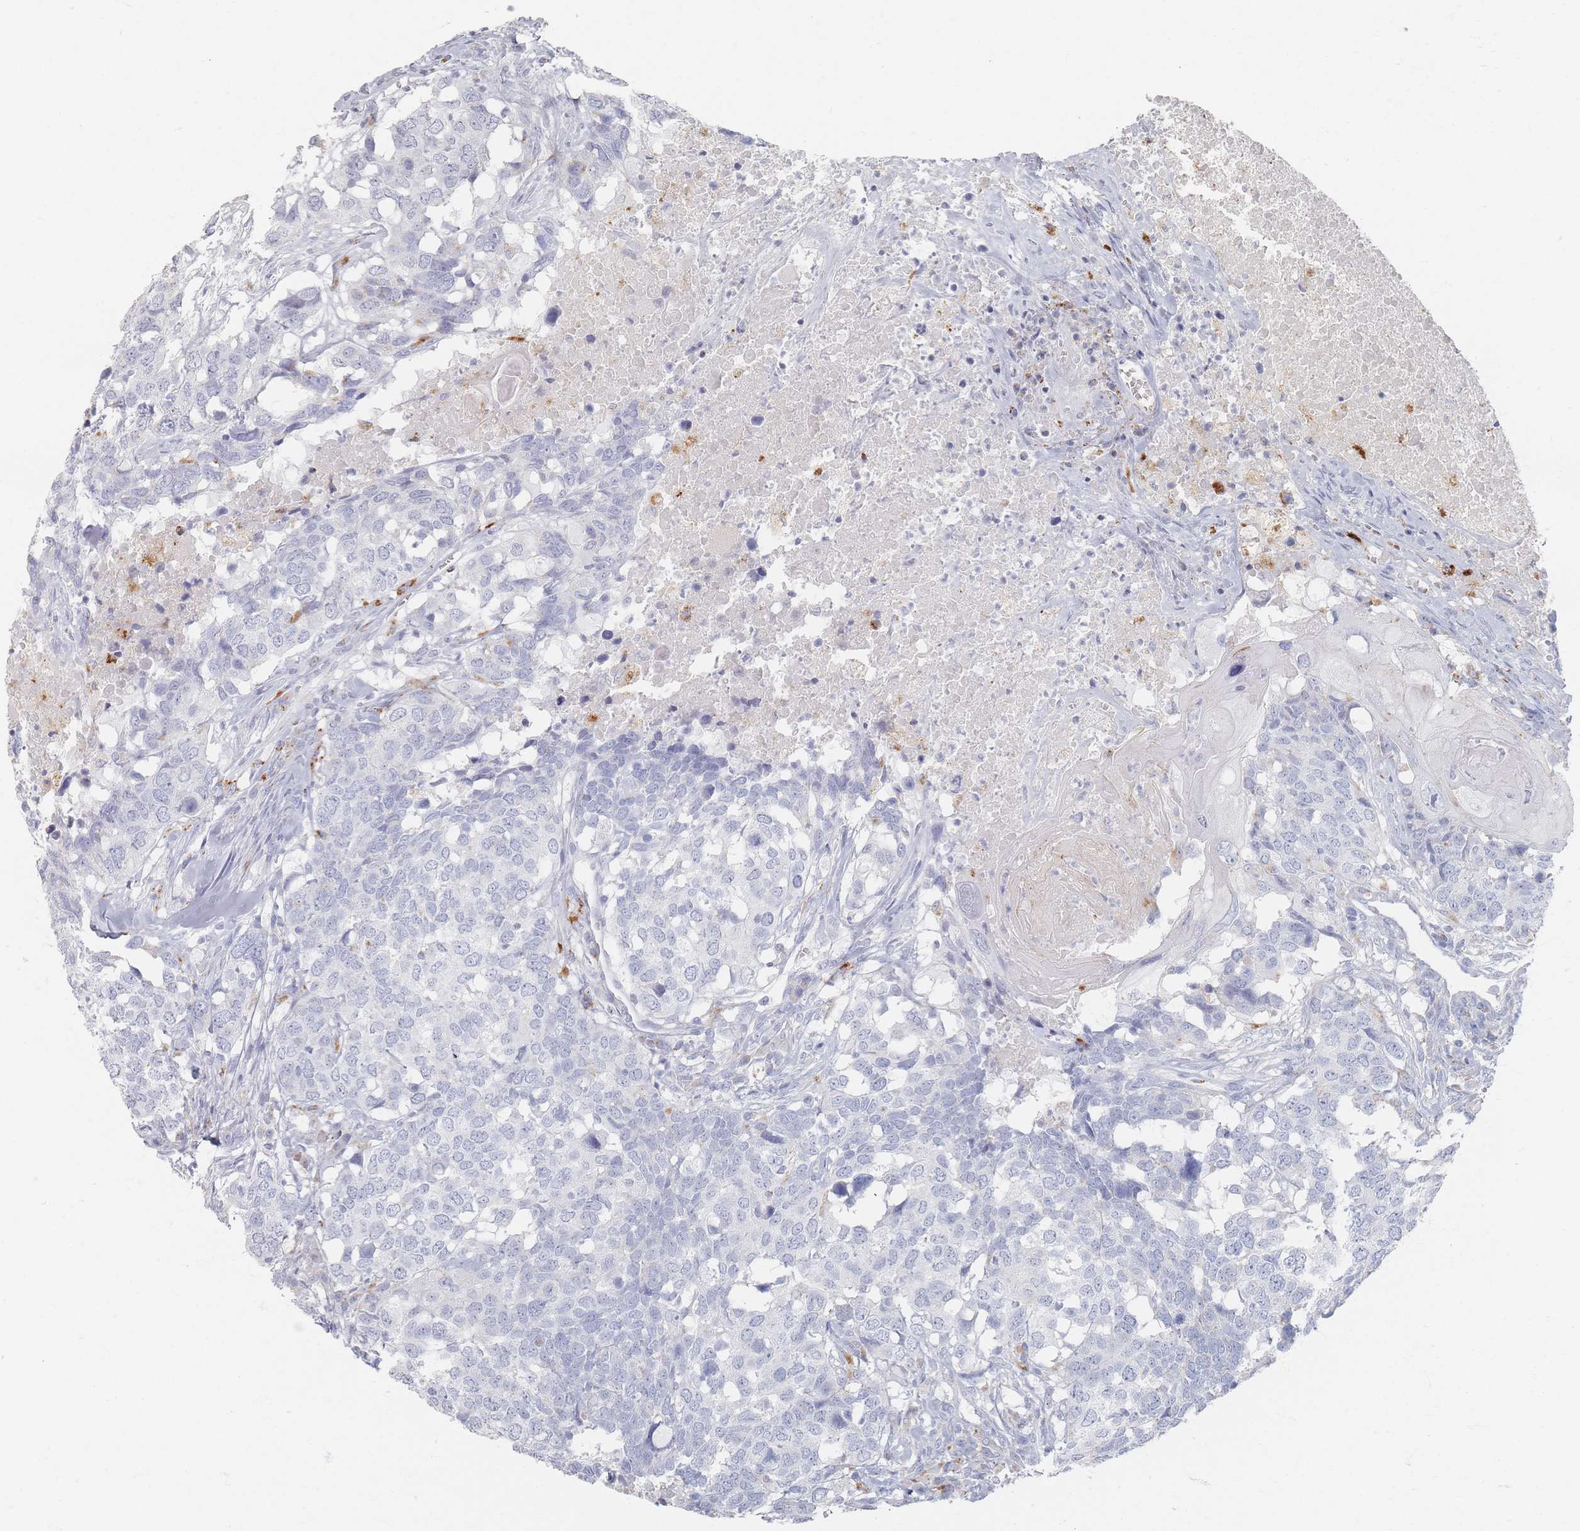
{"staining": {"intensity": "negative", "quantity": "none", "location": "none"}, "tissue": "head and neck cancer", "cell_type": "Tumor cells", "image_type": "cancer", "snomed": [{"axis": "morphology", "description": "Squamous cell carcinoma, NOS"}, {"axis": "topography", "description": "Head-Neck"}], "caption": "Tumor cells show no significant staining in squamous cell carcinoma (head and neck).", "gene": "SLC2A11", "patient": {"sex": "male", "age": 66}}